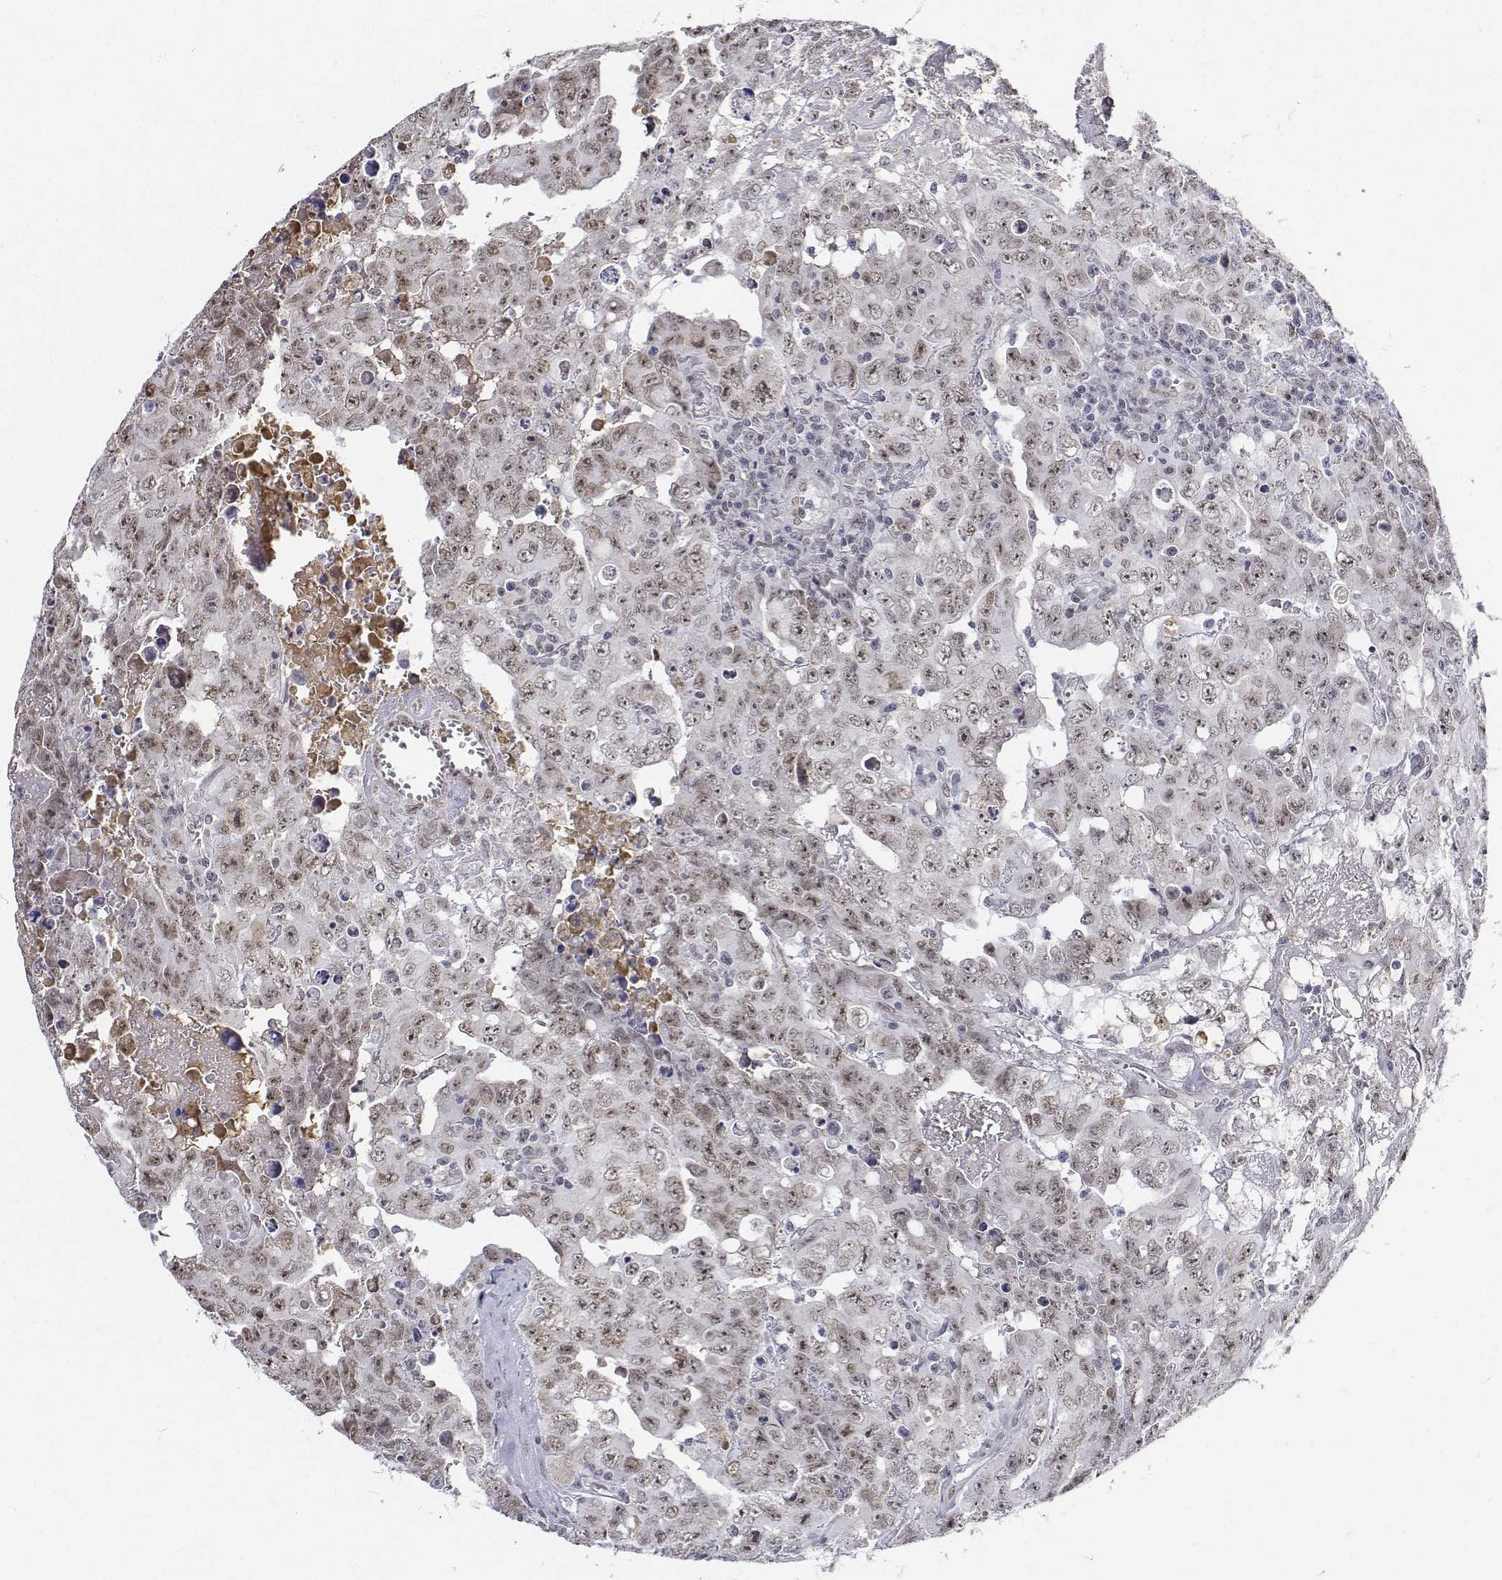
{"staining": {"intensity": "weak", "quantity": "25%-75%", "location": "nuclear"}, "tissue": "testis cancer", "cell_type": "Tumor cells", "image_type": "cancer", "snomed": [{"axis": "morphology", "description": "Carcinoma, Embryonal, NOS"}, {"axis": "topography", "description": "Testis"}], "caption": "Immunohistochemistry (IHC) of testis embryonal carcinoma reveals low levels of weak nuclear staining in approximately 25%-75% of tumor cells. The protein is stained brown, and the nuclei are stained in blue (DAB IHC with brightfield microscopy, high magnification).", "gene": "ATRX", "patient": {"sex": "male", "age": 24}}